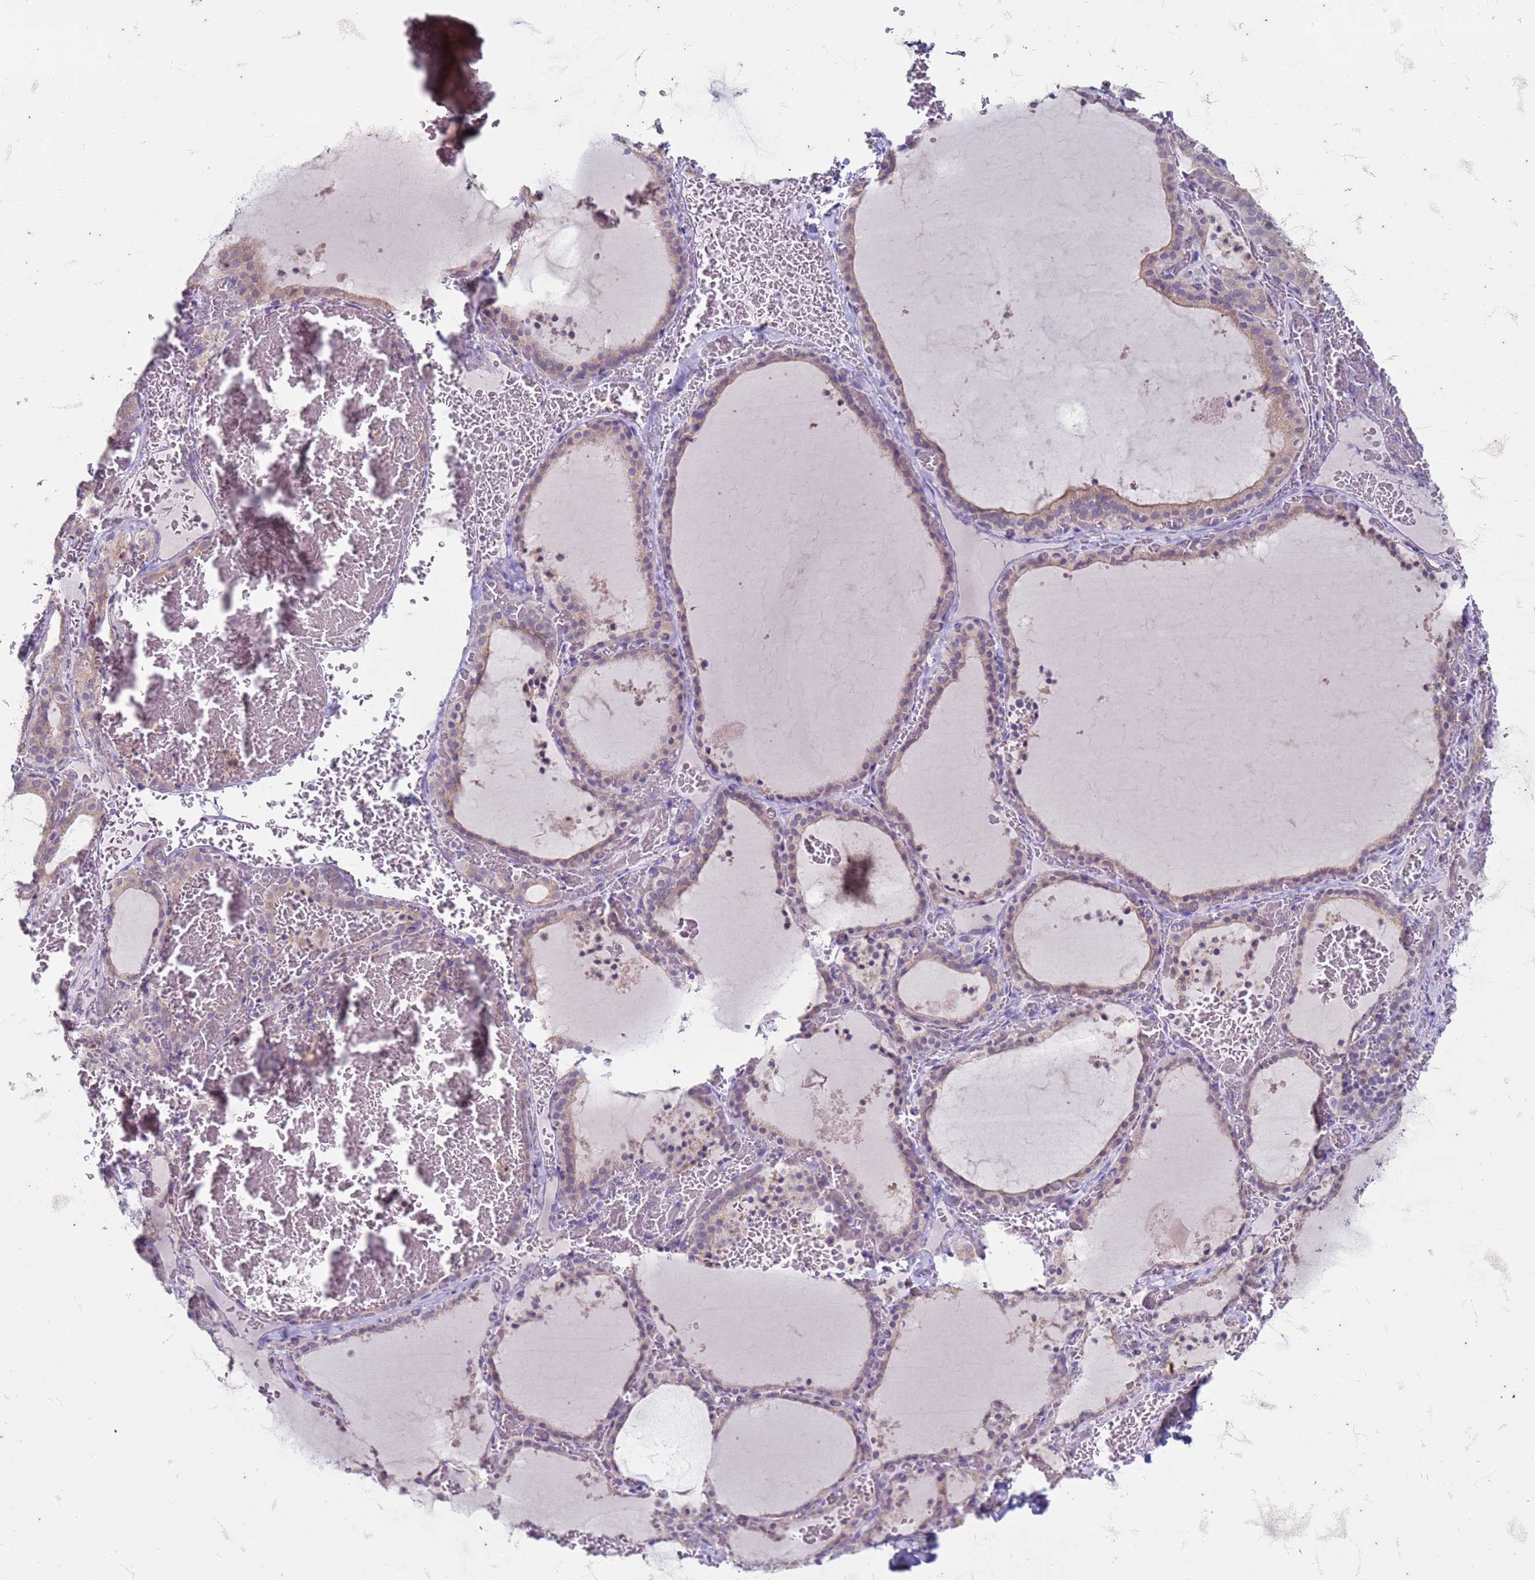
{"staining": {"intensity": "weak", "quantity": "25%-75%", "location": "cytoplasmic/membranous"}, "tissue": "thyroid gland", "cell_type": "Glandular cells", "image_type": "normal", "snomed": [{"axis": "morphology", "description": "Normal tissue, NOS"}, {"axis": "topography", "description": "Thyroid gland"}], "caption": "Immunohistochemical staining of normal human thyroid gland displays 25%-75% levels of weak cytoplasmic/membranous protein staining in approximately 25%-75% of glandular cells.", "gene": "SUCO", "patient": {"sex": "female", "age": 39}}